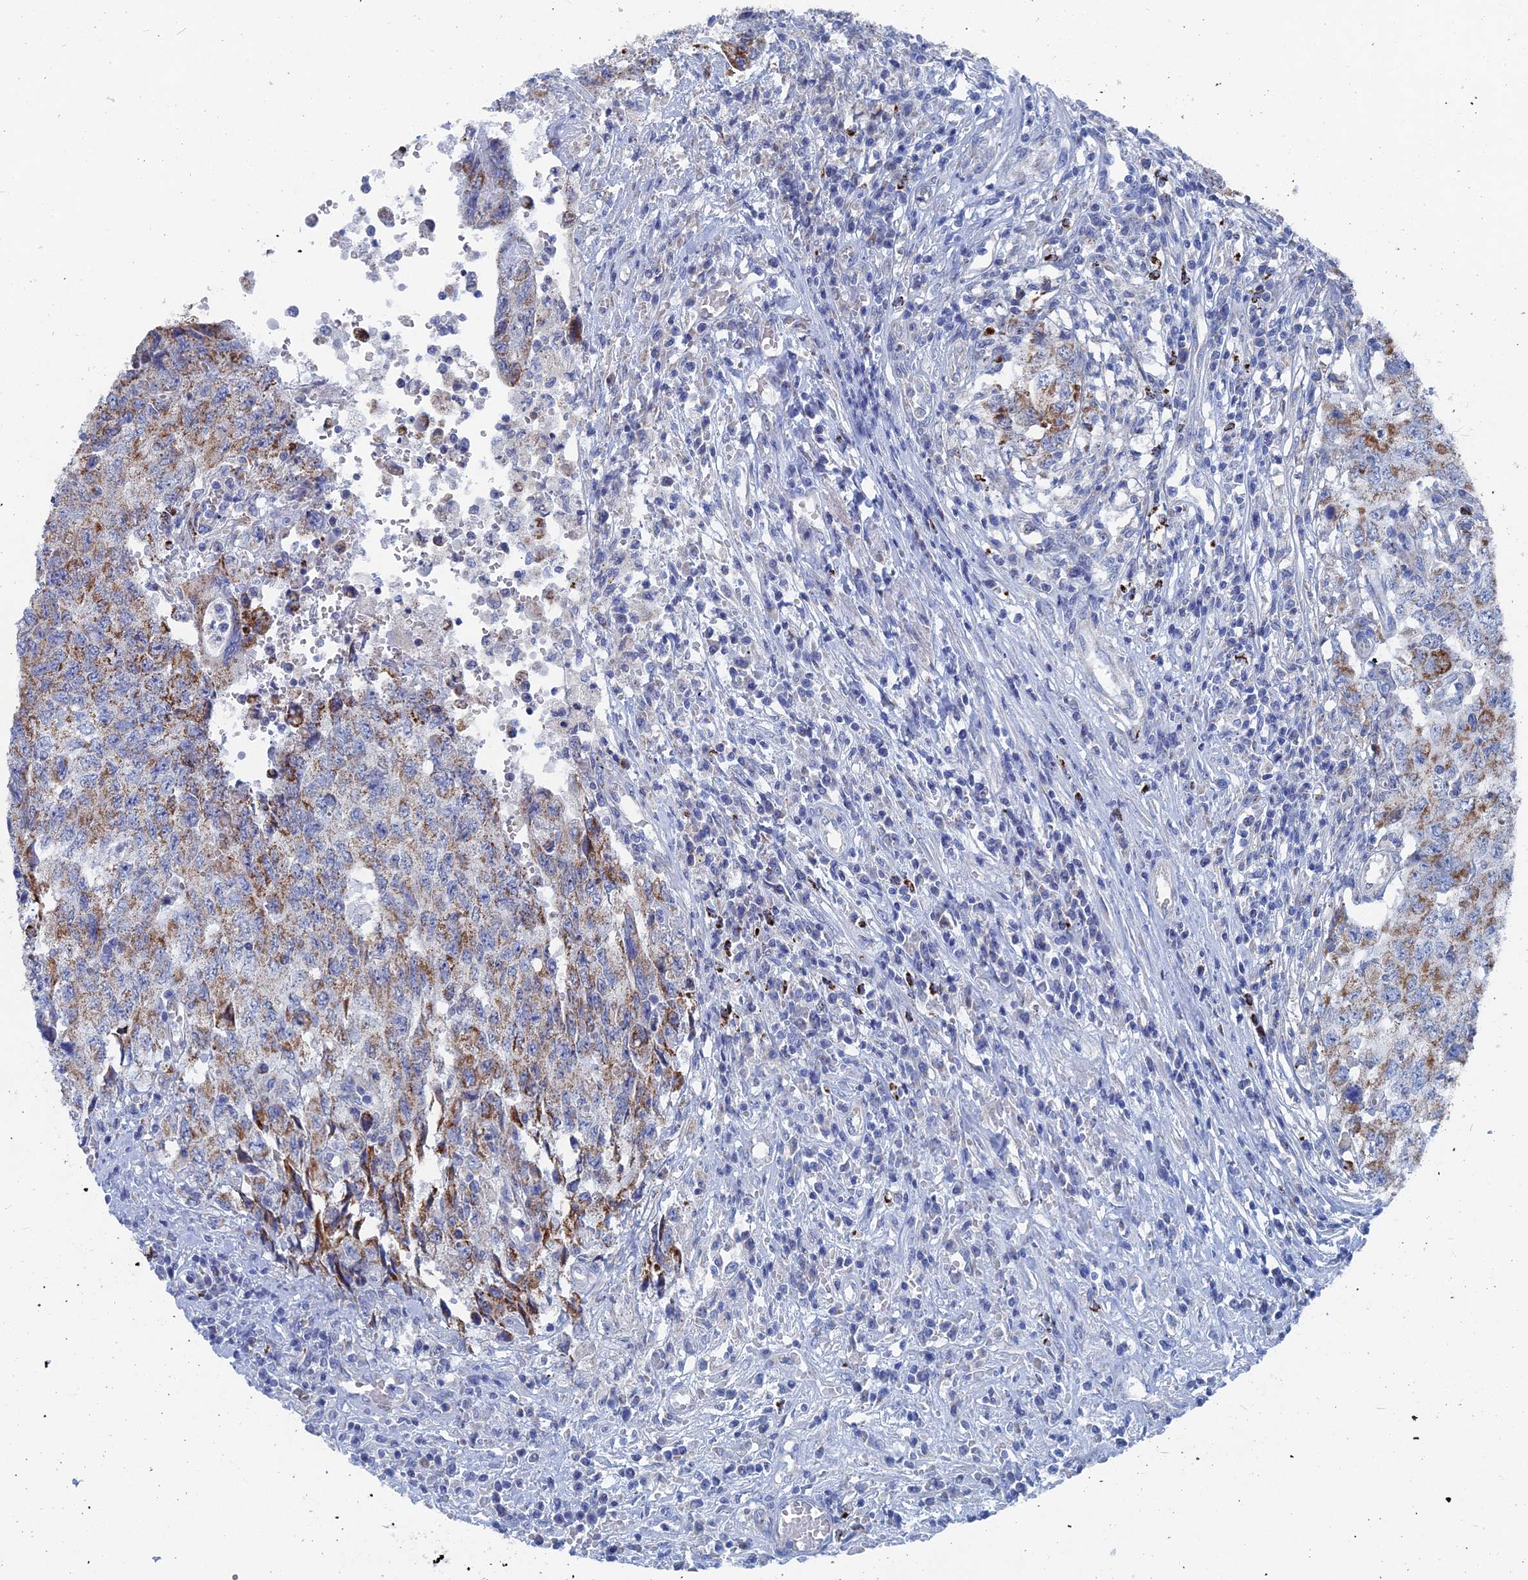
{"staining": {"intensity": "strong", "quantity": "<25%", "location": "cytoplasmic/membranous"}, "tissue": "testis cancer", "cell_type": "Tumor cells", "image_type": "cancer", "snomed": [{"axis": "morphology", "description": "Carcinoma, Embryonal, NOS"}, {"axis": "topography", "description": "Testis"}], "caption": "Brown immunohistochemical staining in embryonal carcinoma (testis) shows strong cytoplasmic/membranous positivity in approximately <25% of tumor cells.", "gene": "HIGD1A", "patient": {"sex": "male", "age": 34}}